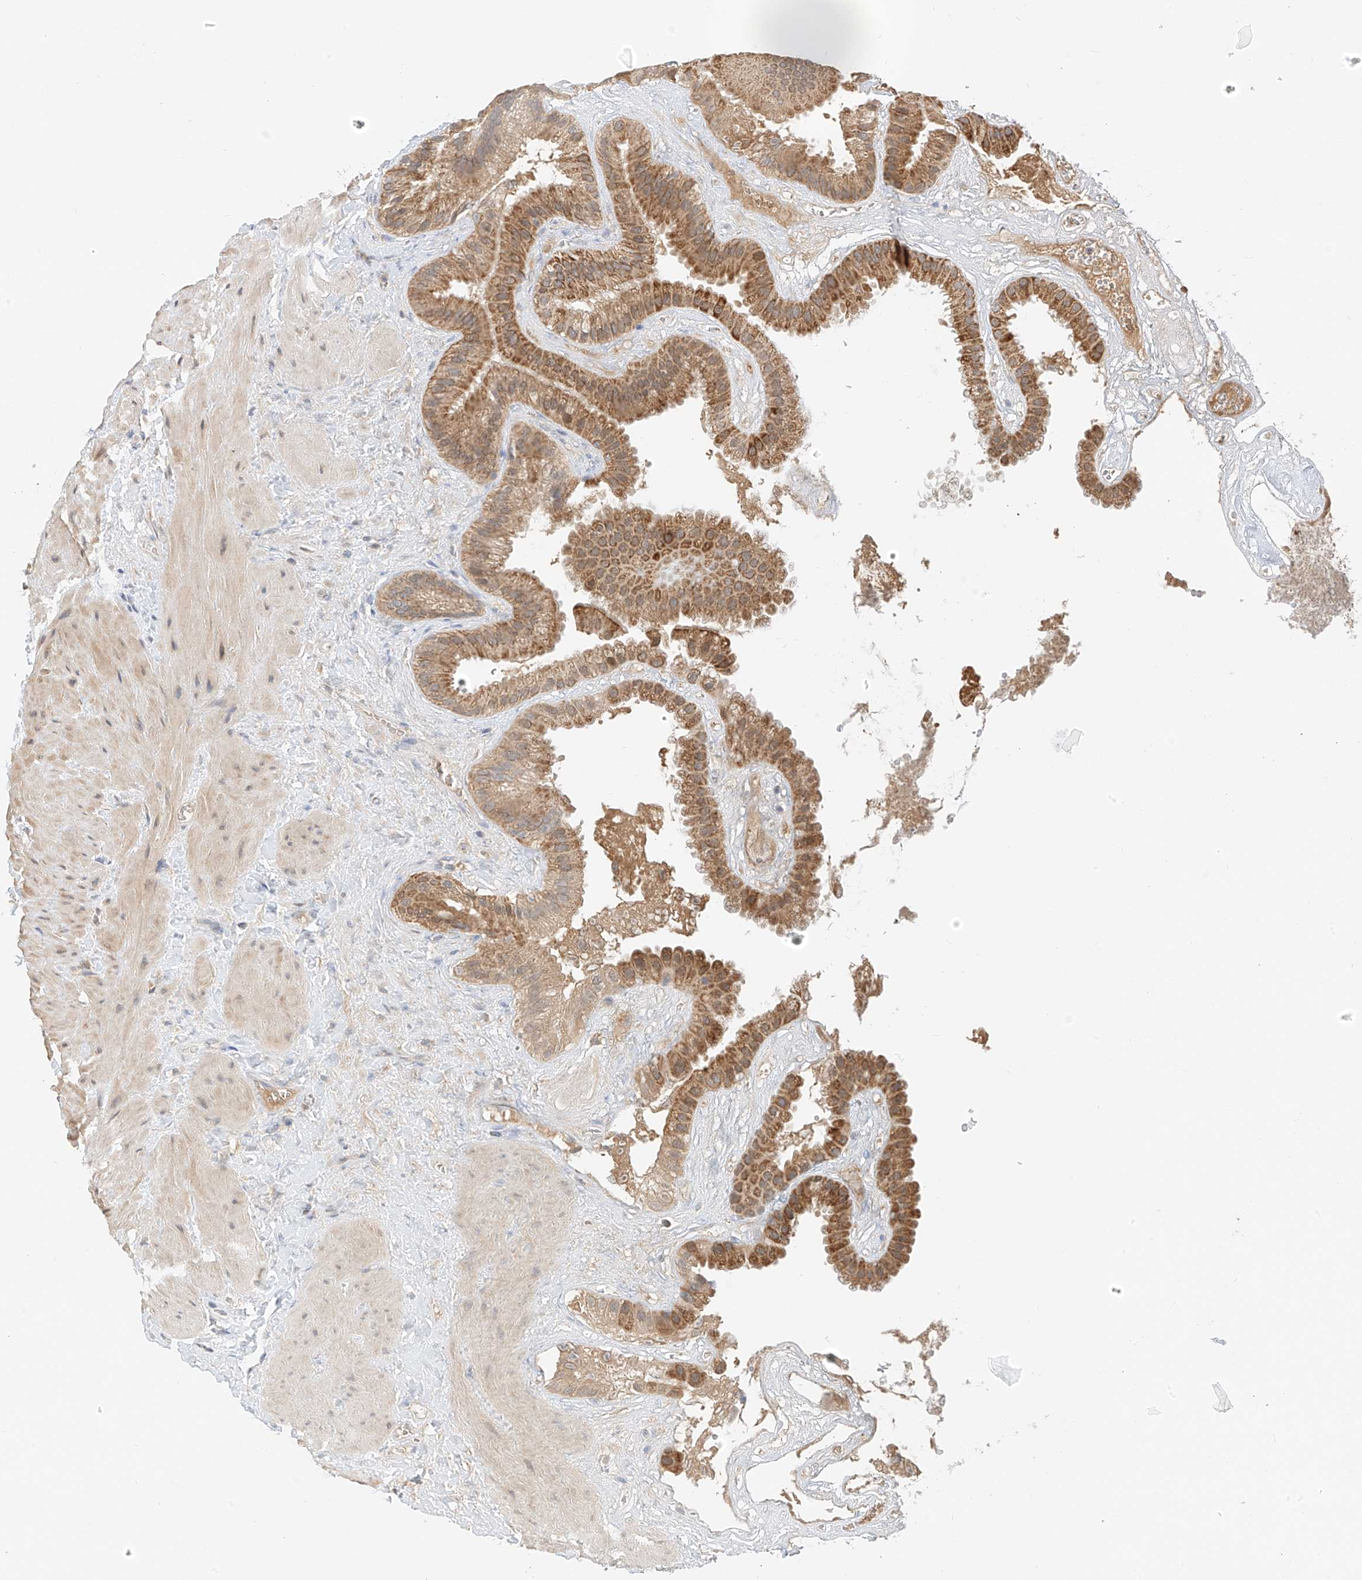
{"staining": {"intensity": "moderate", "quantity": ">75%", "location": "cytoplasmic/membranous"}, "tissue": "gallbladder", "cell_type": "Glandular cells", "image_type": "normal", "snomed": [{"axis": "morphology", "description": "Normal tissue, NOS"}, {"axis": "topography", "description": "Gallbladder"}], "caption": "Brown immunohistochemical staining in unremarkable human gallbladder exhibits moderate cytoplasmic/membranous staining in about >75% of glandular cells. (DAB (3,3'-diaminobenzidine) = brown stain, brightfield microscopy at high magnification).", "gene": "PPA2", "patient": {"sex": "male", "age": 55}}